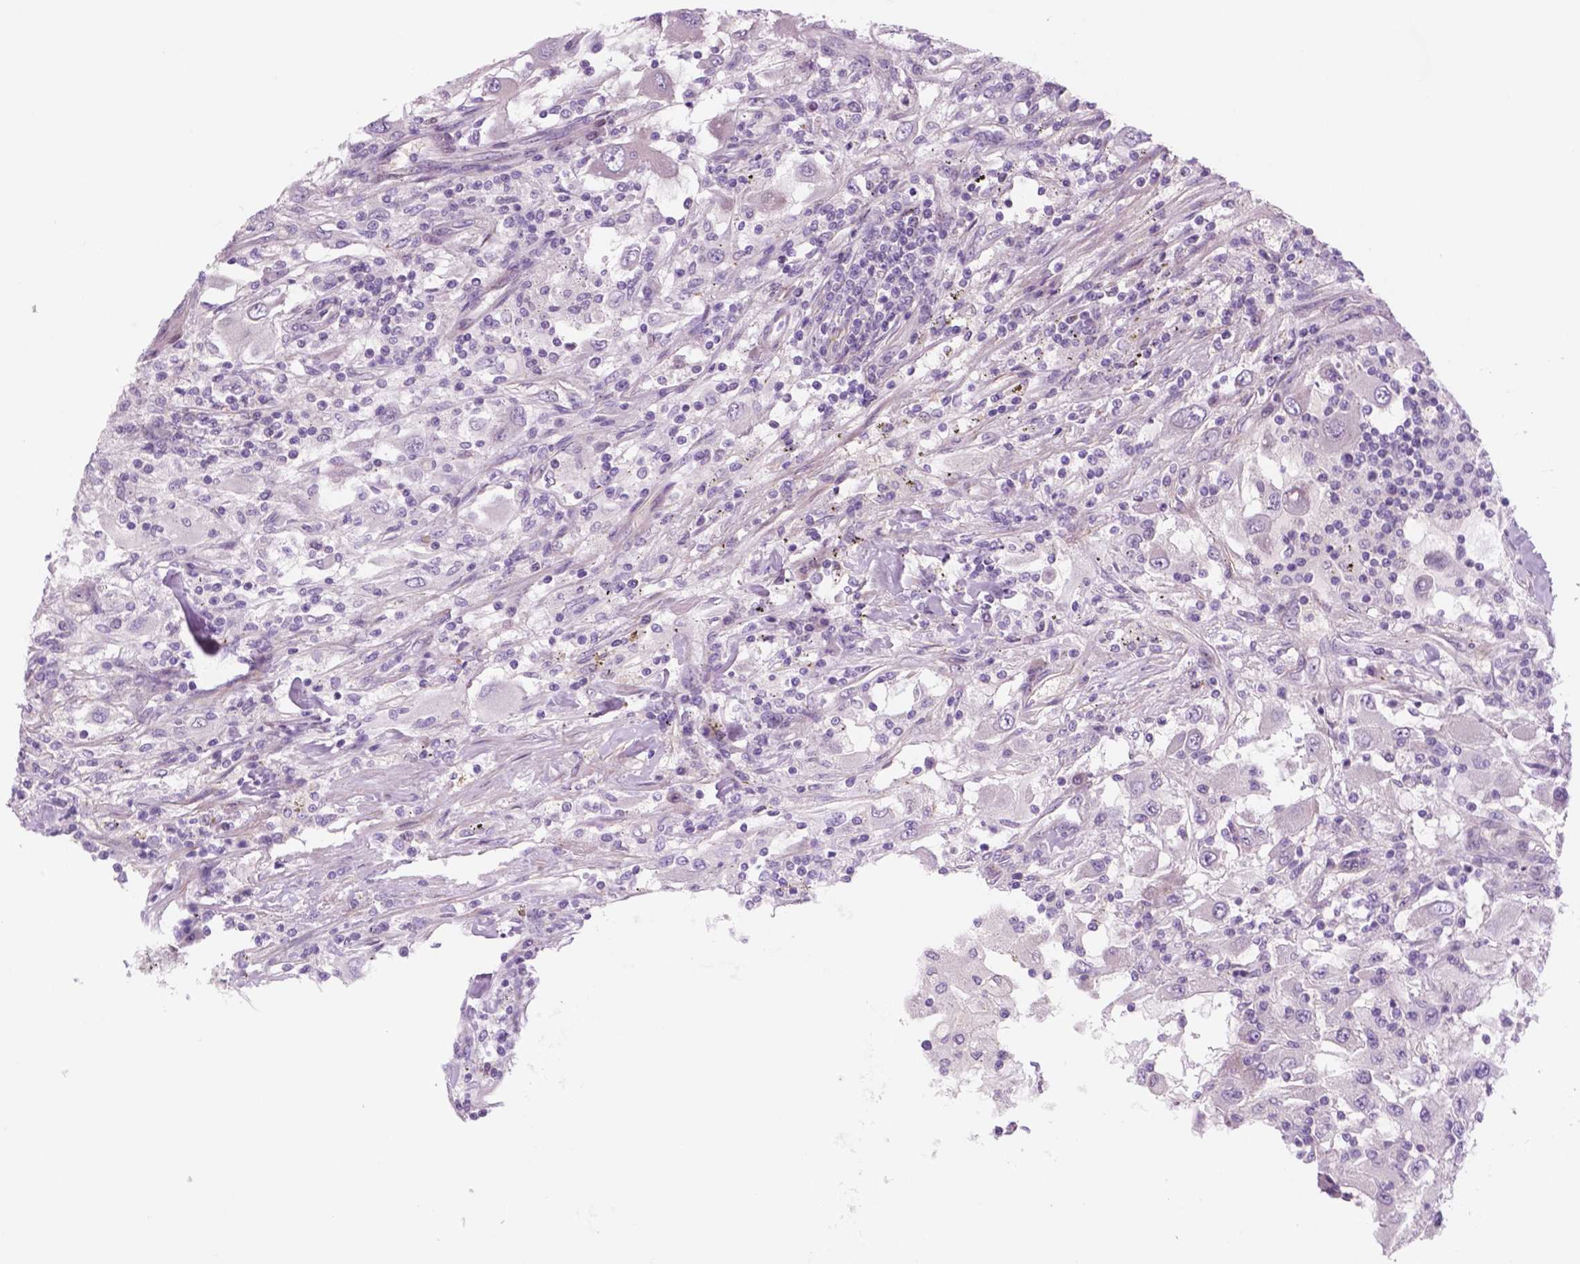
{"staining": {"intensity": "negative", "quantity": "none", "location": "none"}, "tissue": "renal cancer", "cell_type": "Tumor cells", "image_type": "cancer", "snomed": [{"axis": "morphology", "description": "Adenocarcinoma, NOS"}, {"axis": "topography", "description": "Kidney"}], "caption": "Immunohistochemical staining of human renal cancer (adenocarcinoma) shows no significant staining in tumor cells.", "gene": "RND3", "patient": {"sex": "female", "age": 67}}